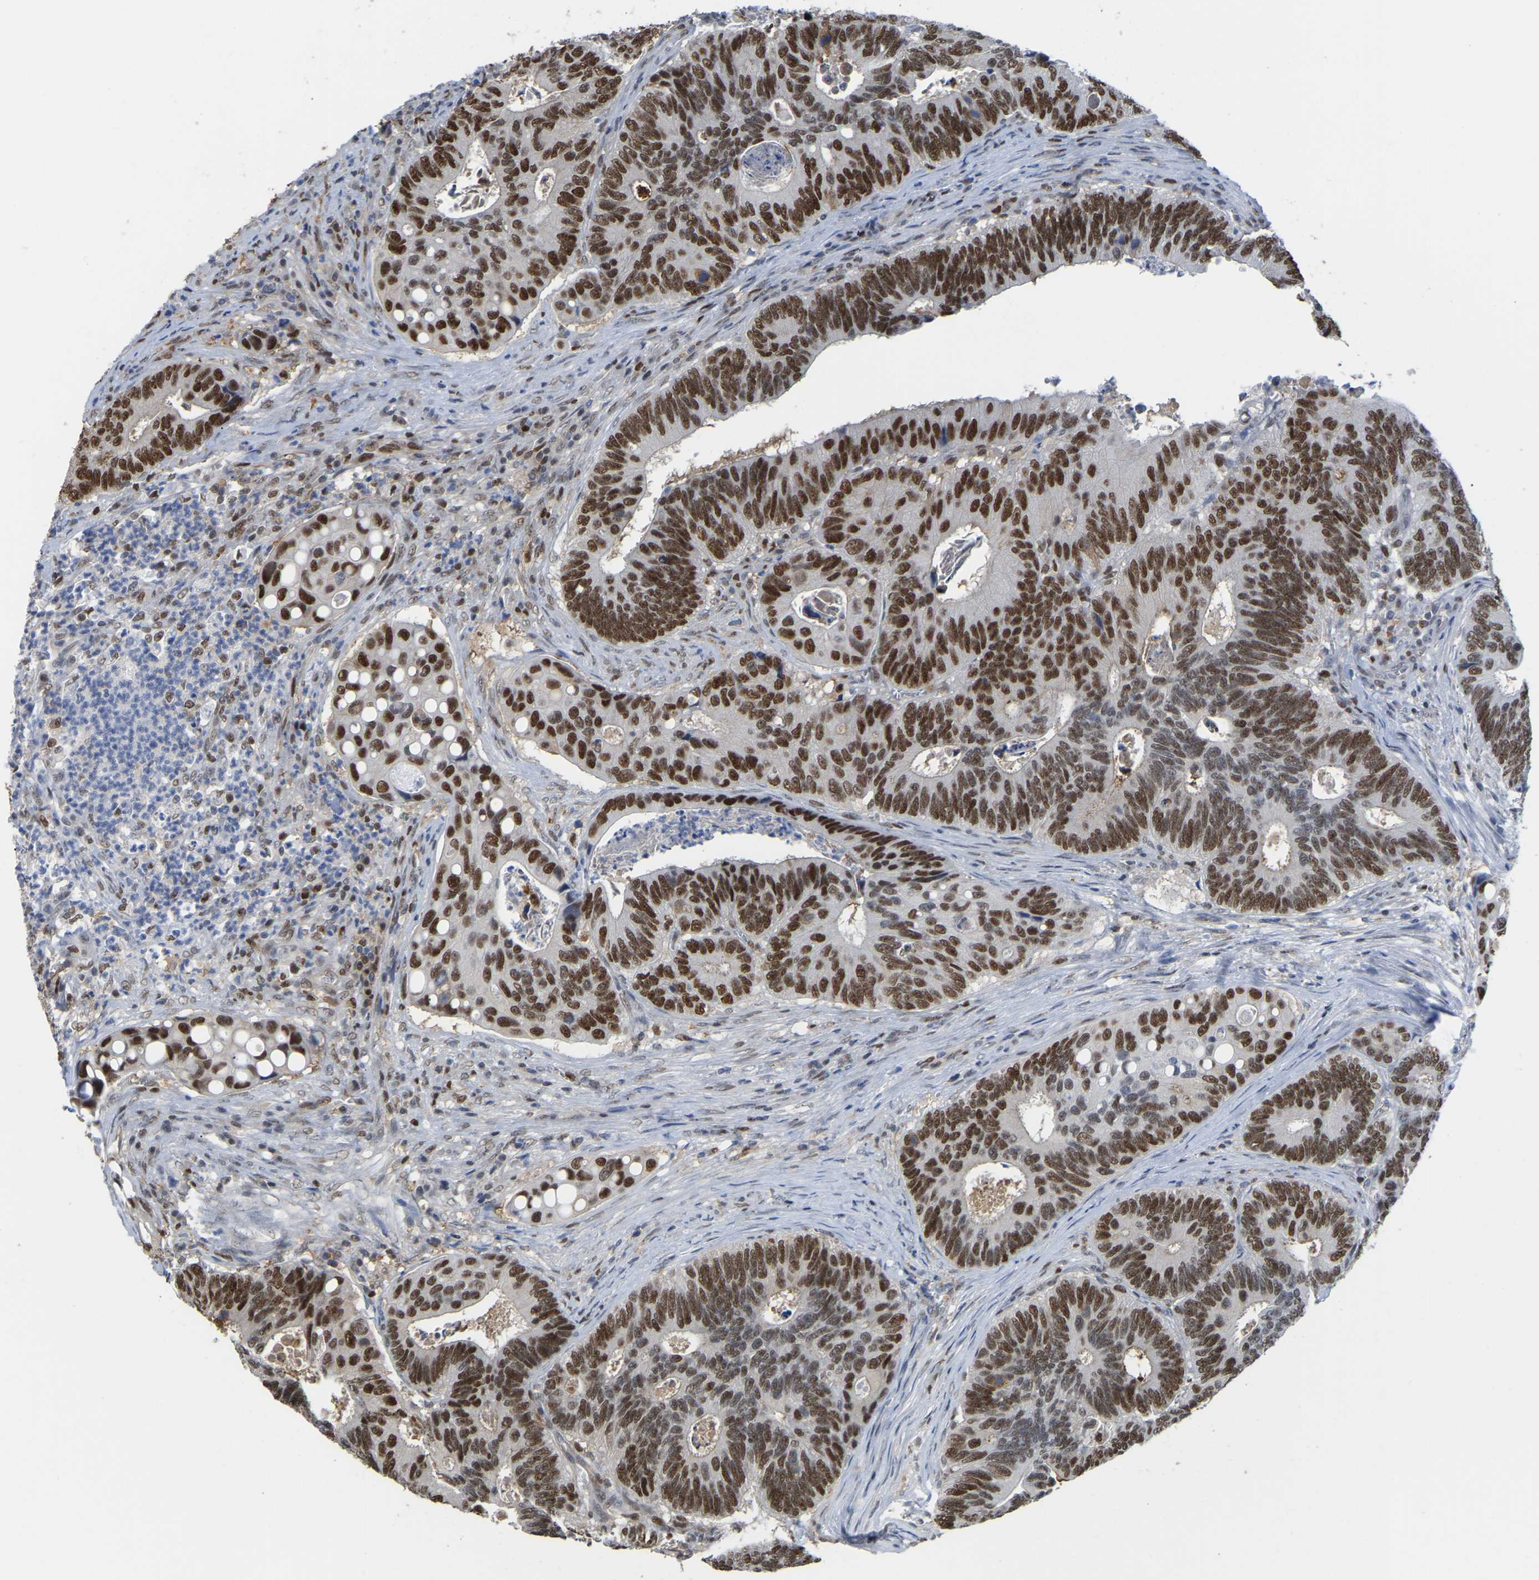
{"staining": {"intensity": "strong", "quantity": ">75%", "location": "nuclear"}, "tissue": "colorectal cancer", "cell_type": "Tumor cells", "image_type": "cancer", "snomed": [{"axis": "morphology", "description": "Inflammation, NOS"}, {"axis": "morphology", "description": "Adenocarcinoma, NOS"}, {"axis": "topography", "description": "Colon"}], "caption": "Tumor cells demonstrate strong nuclear positivity in approximately >75% of cells in colorectal cancer.", "gene": "KLRG2", "patient": {"sex": "male", "age": 72}}